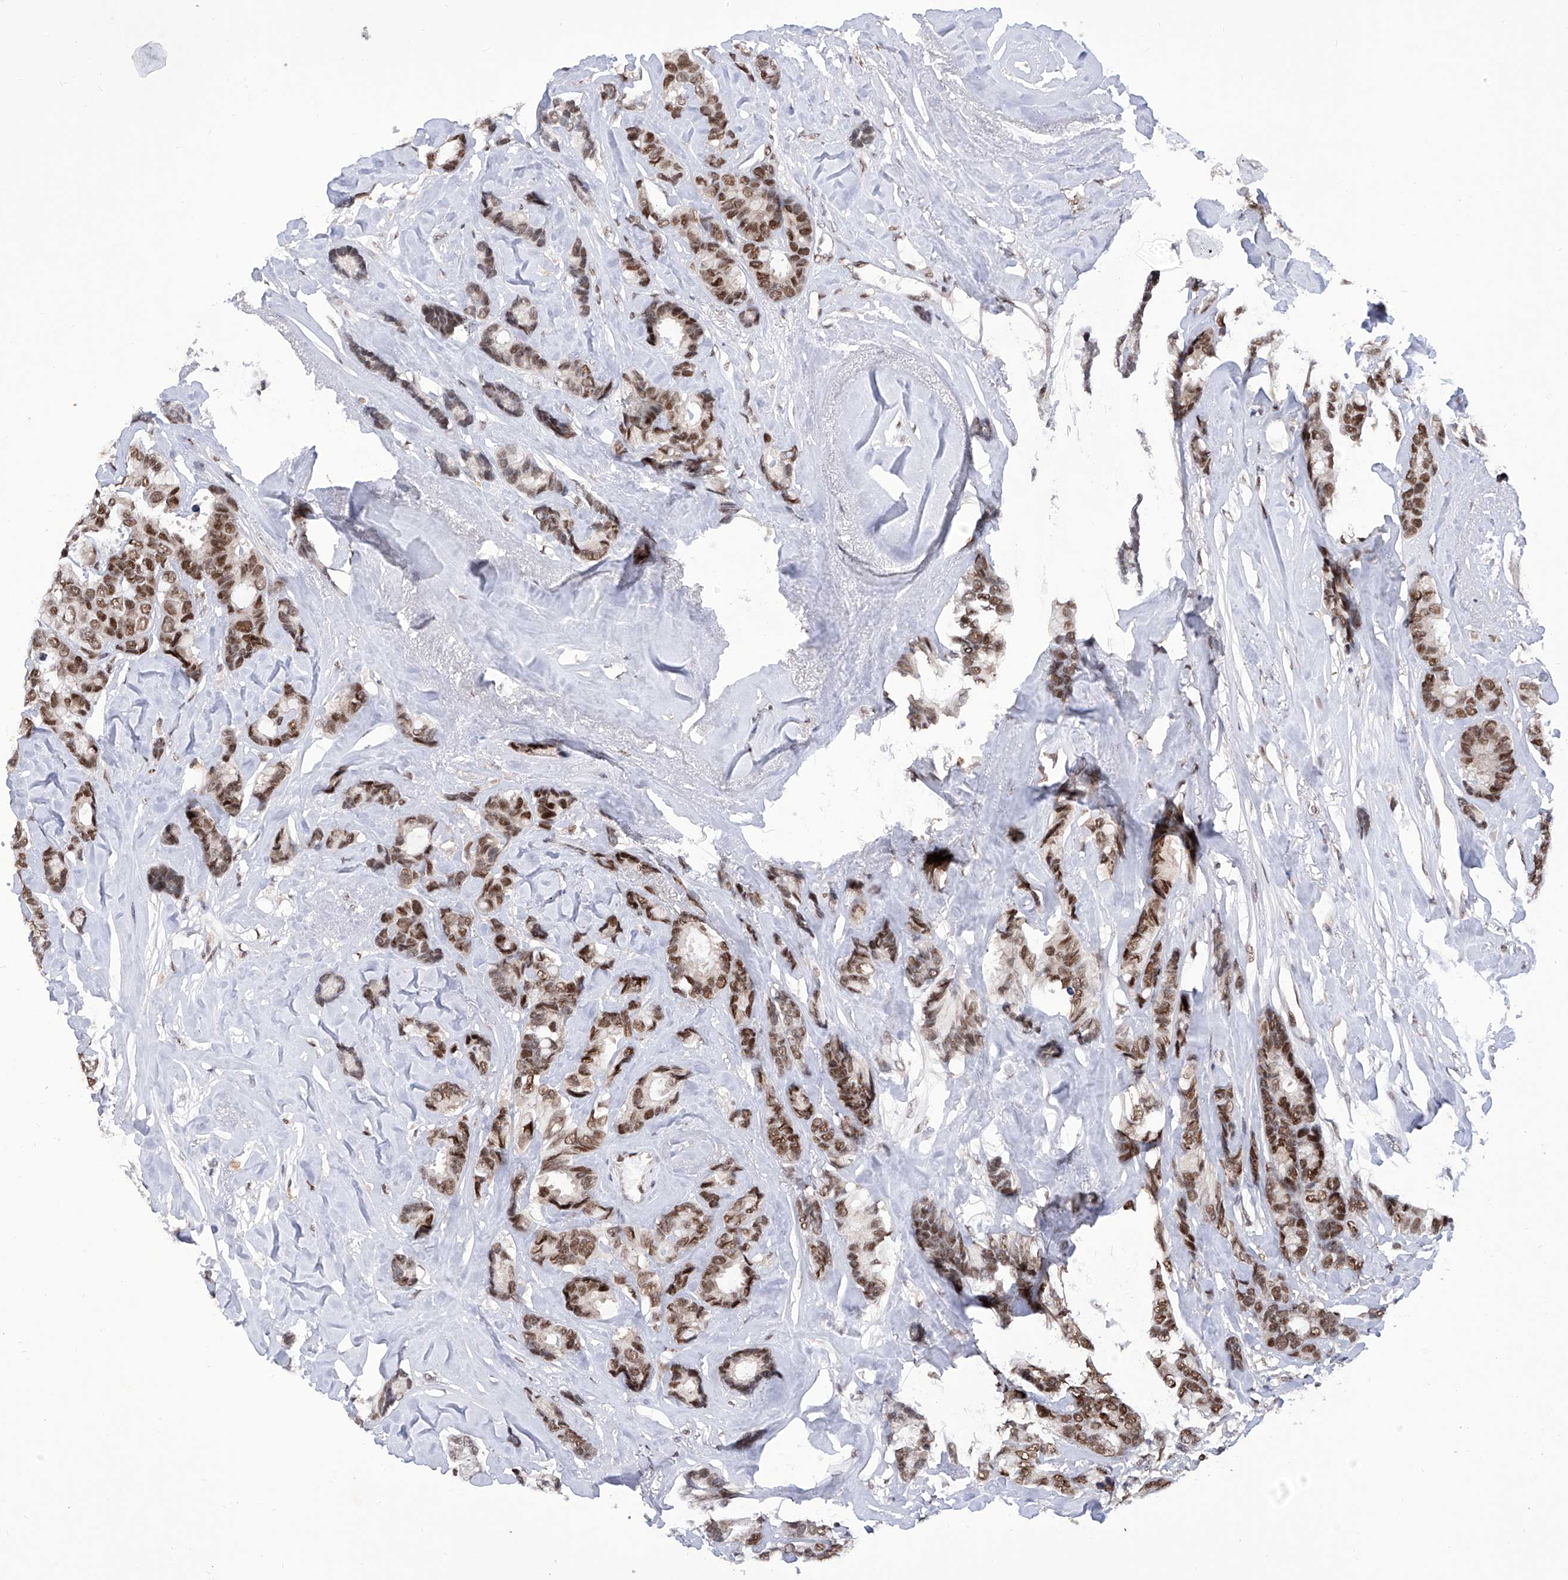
{"staining": {"intensity": "moderate", "quantity": ">75%", "location": "nuclear"}, "tissue": "breast cancer", "cell_type": "Tumor cells", "image_type": "cancer", "snomed": [{"axis": "morphology", "description": "Duct carcinoma"}, {"axis": "topography", "description": "Breast"}], "caption": "Immunohistochemical staining of breast cancer reveals moderate nuclear protein positivity in about >75% of tumor cells. (Brightfield microscopy of DAB IHC at high magnification).", "gene": "RAD54L", "patient": {"sex": "female", "age": 87}}